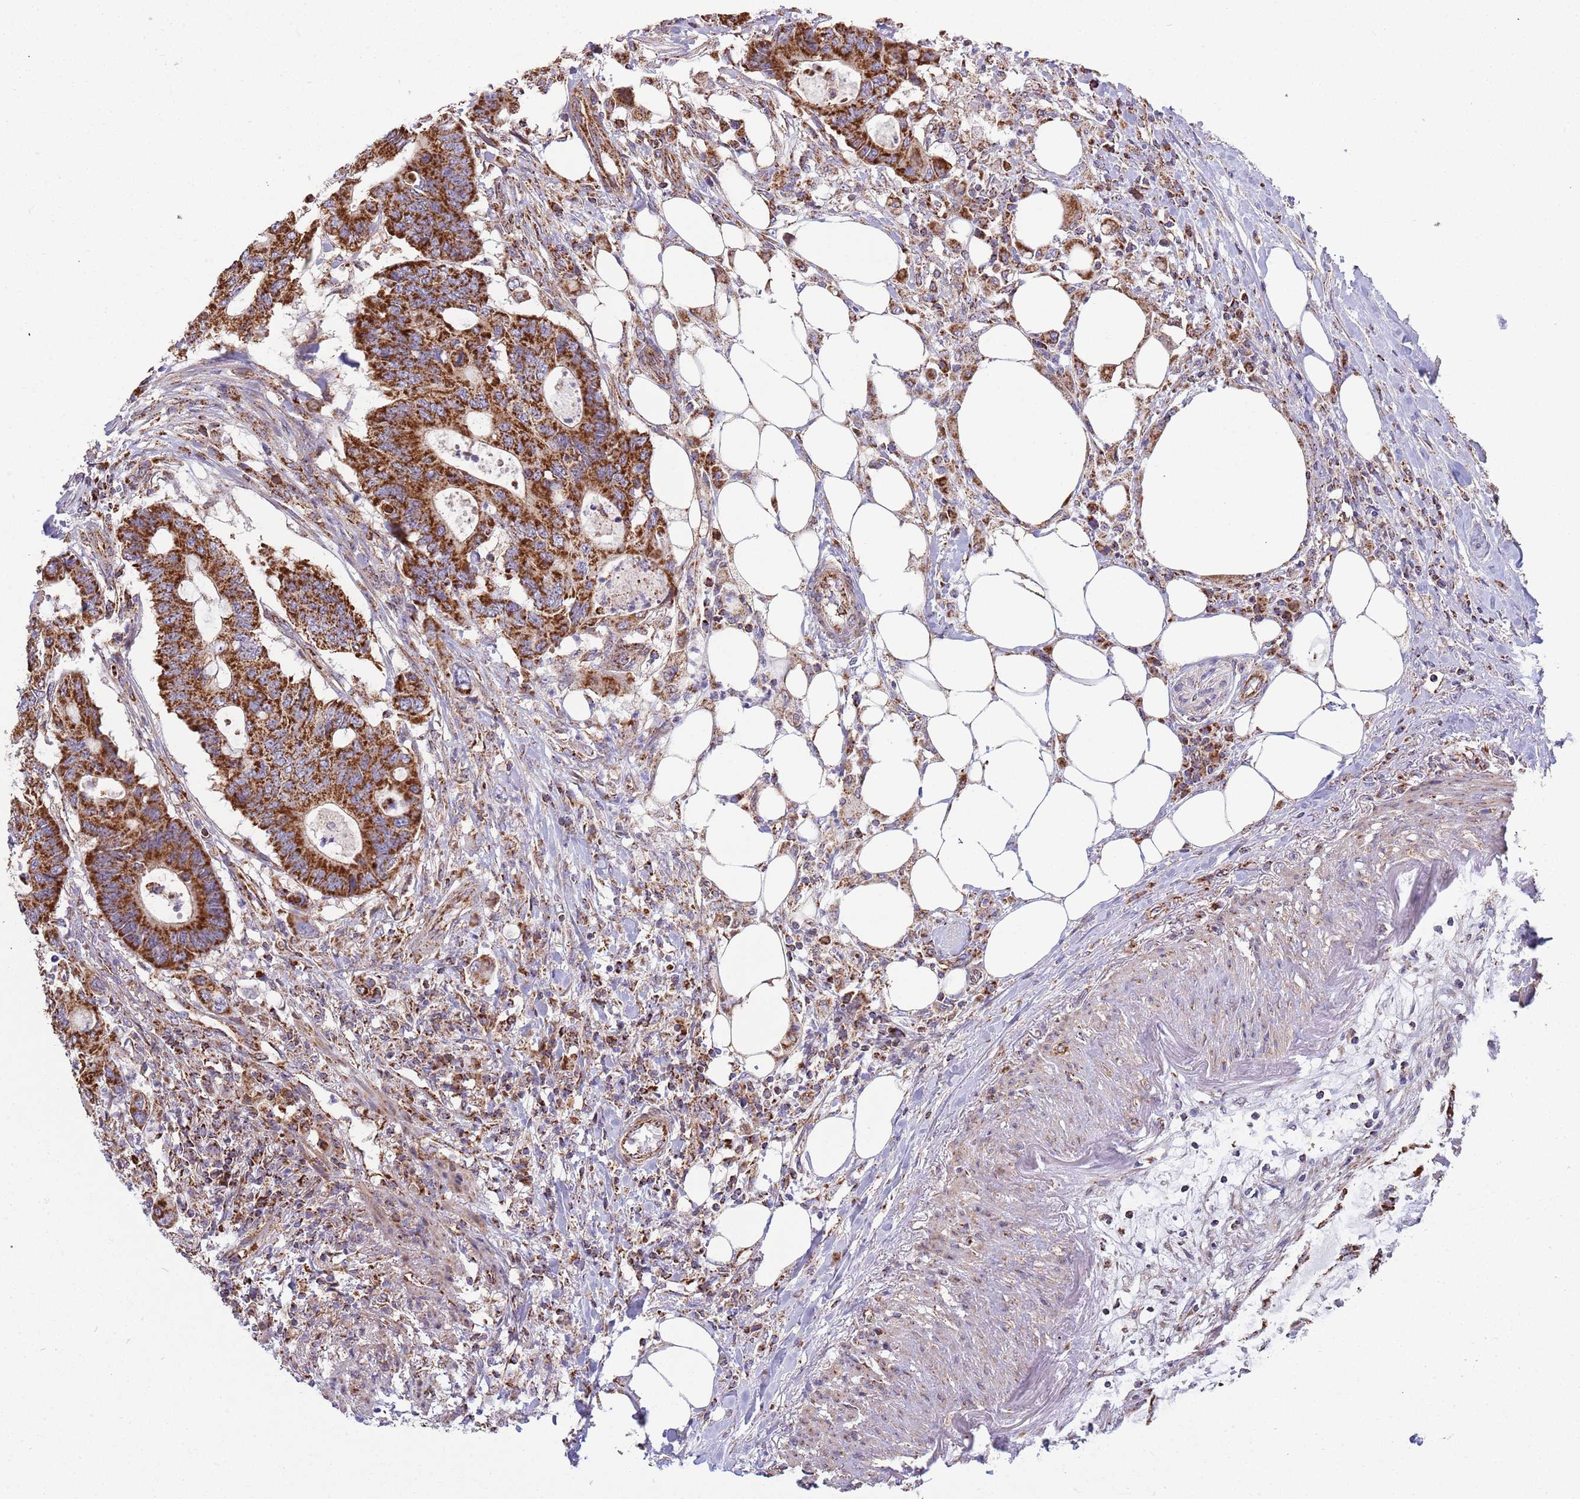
{"staining": {"intensity": "strong", "quantity": ">75%", "location": "cytoplasmic/membranous"}, "tissue": "colorectal cancer", "cell_type": "Tumor cells", "image_type": "cancer", "snomed": [{"axis": "morphology", "description": "Adenocarcinoma, NOS"}, {"axis": "topography", "description": "Colon"}], "caption": "IHC micrograph of human colorectal cancer stained for a protein (brown), which displays high levels of strong cytoplasmic/membranous expression in about >75% of tumor cells.", "gene": "VPS16", "patient": {"sex": "male", "age": 71}}